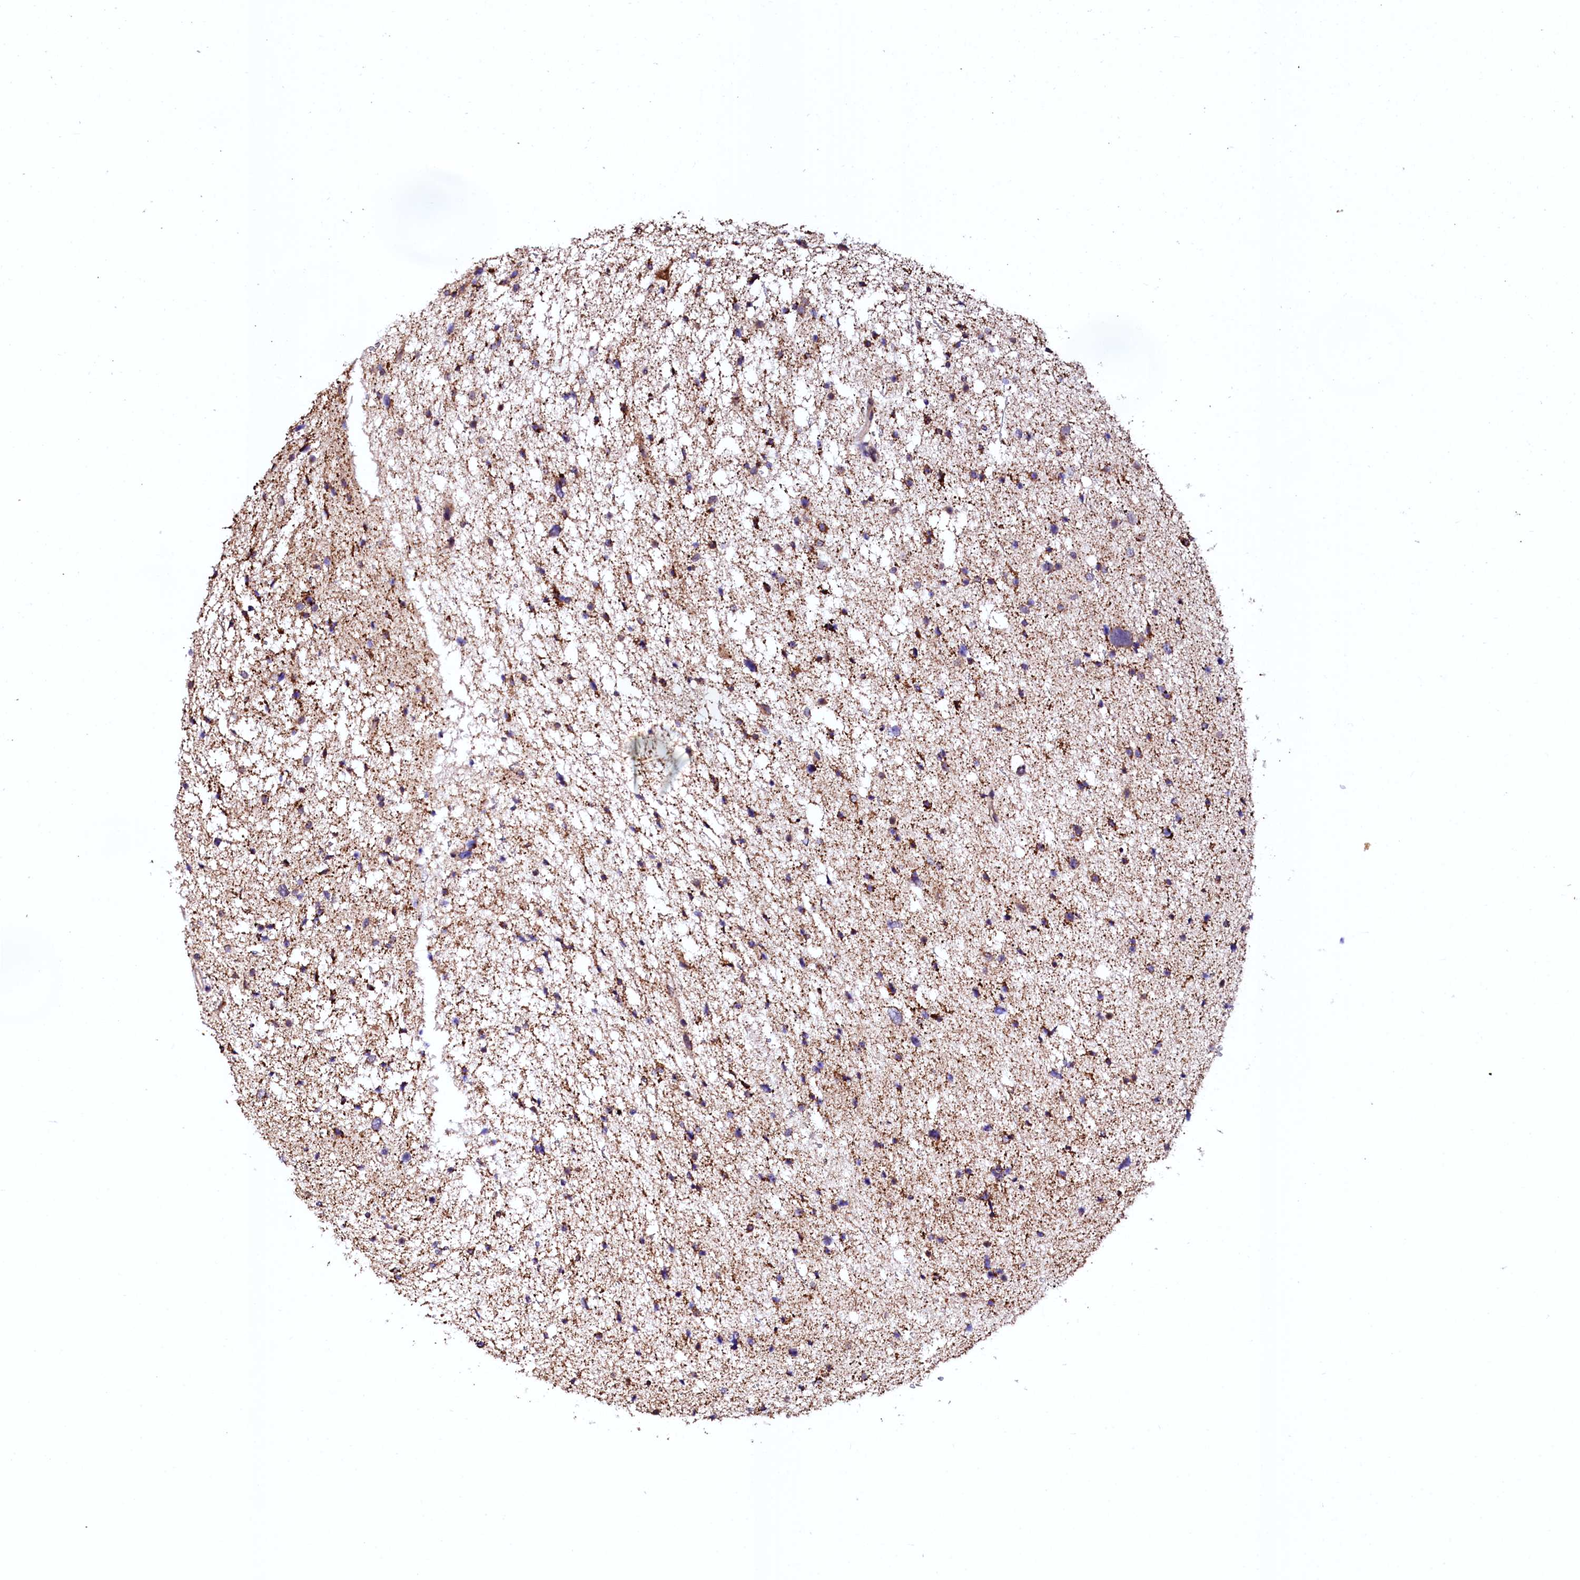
{"staining": {"intensity": "moderate", "quantity": "25%-75%", "location": "cytoplasmic/membranous"}, "tissue": "glioma", "cell_type": "Tumor cells", "image_type": "cancer", "snomed": [{"axis": "morphology", "description": "Glioma, malignant, Low grade"}, {"axis": "topography", "description": "Brain"}], "caption": "Immunohistochemistry (IHC) histopathology image of human glioma stained for a protein (brown), which demonstrates medium levels of moderate cytoplasmic/membranous positivity in about 25%-75% of tumor cells.", "gene": "UBE3C", "patient": {"sex": "female", "age": 37}}